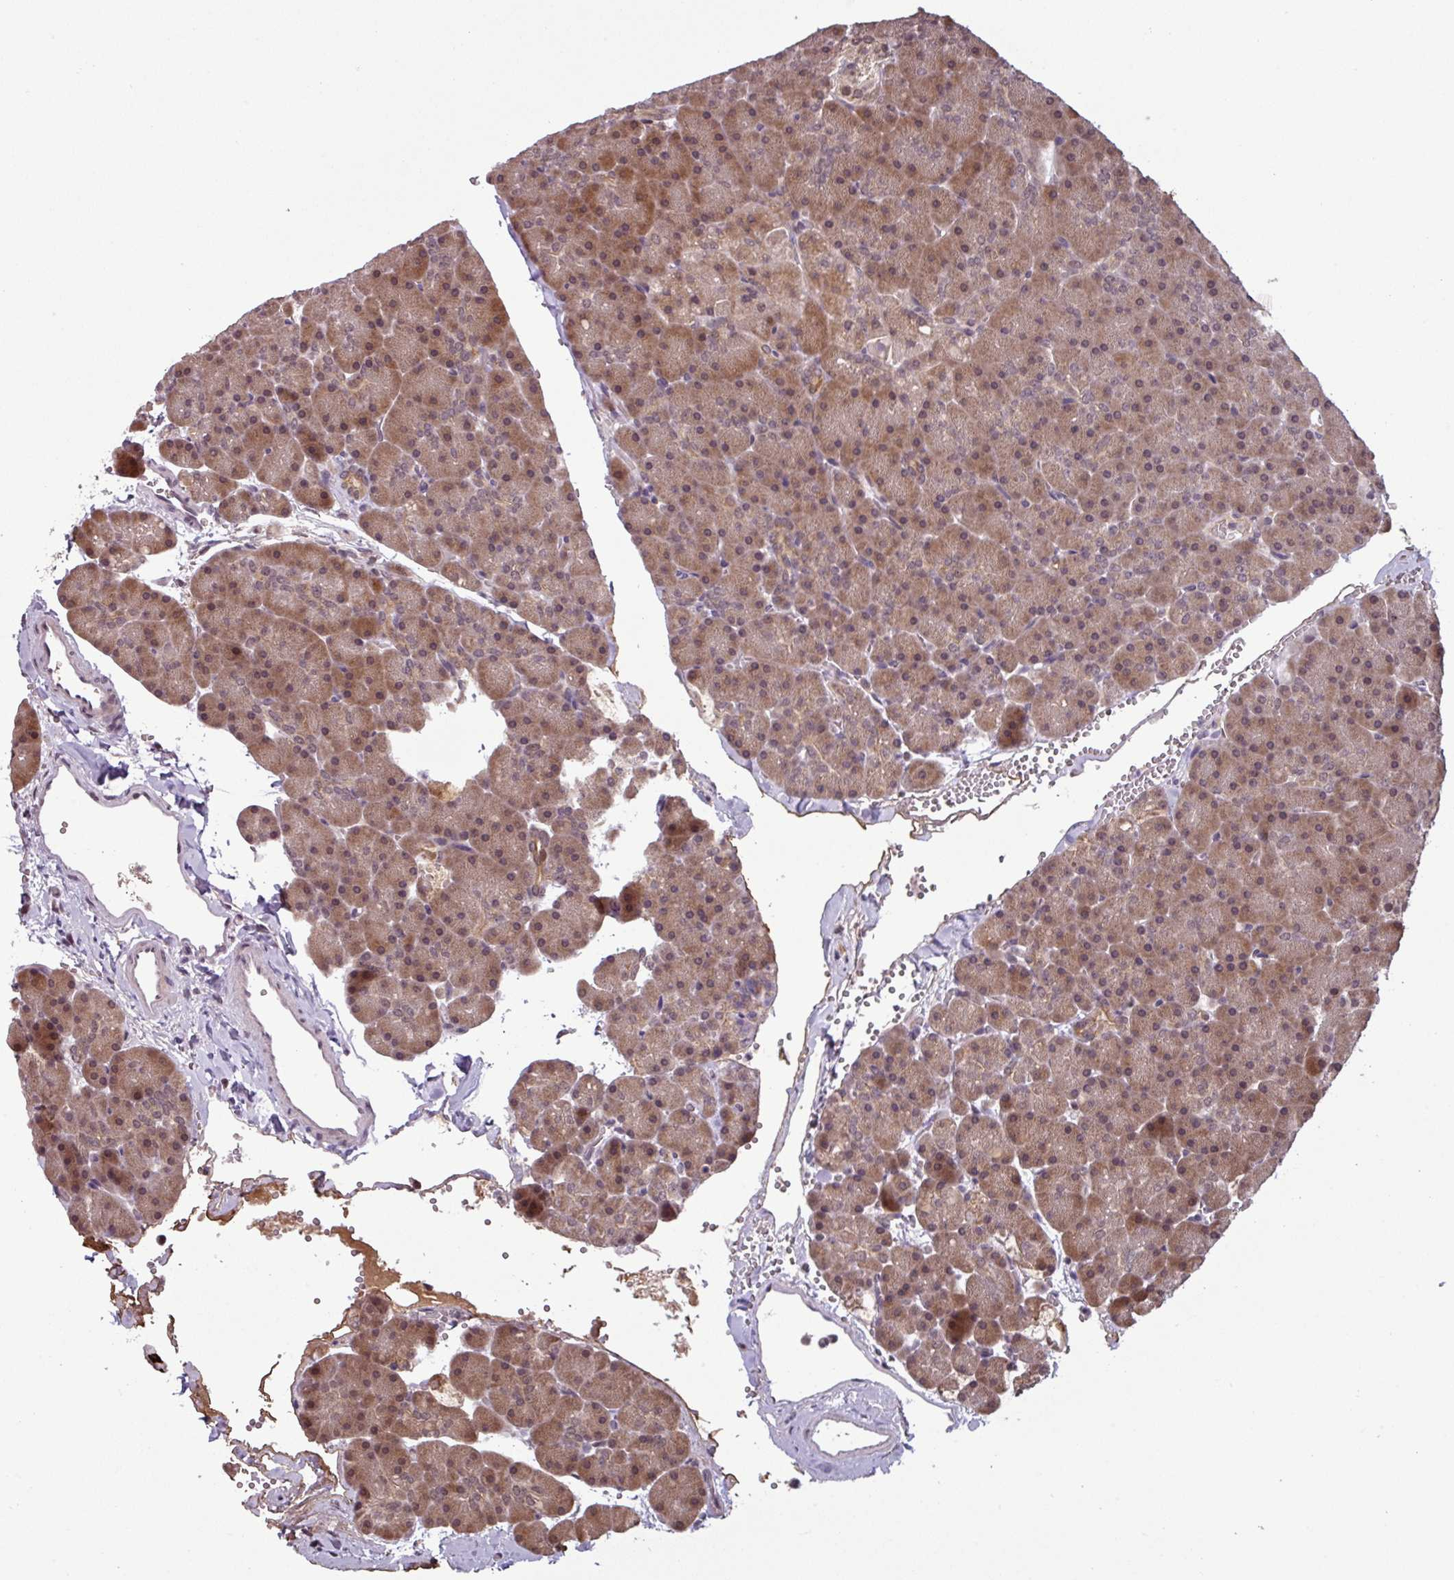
{"staining": {"intensity": "moderate", "quantity": ">75%", "location": "cytoplasmic/membranous,nuclear"}, "tissue": "pancreas", "cell_type": "Exocrine glandular cells", "image_type": "normal", "snomed": [{"axis": "morphology", "description": "Normal tissue, NOS"}, {"axis": "topography", "description": "Pancreas"}], "caption": "Pancreas stained for a protein shows moderate cytoplasmic/membranous,nuclear positivity in exocrine glandular cells.", "gene": "NOB1", "patient": {"sex": "male", "age": 36}}